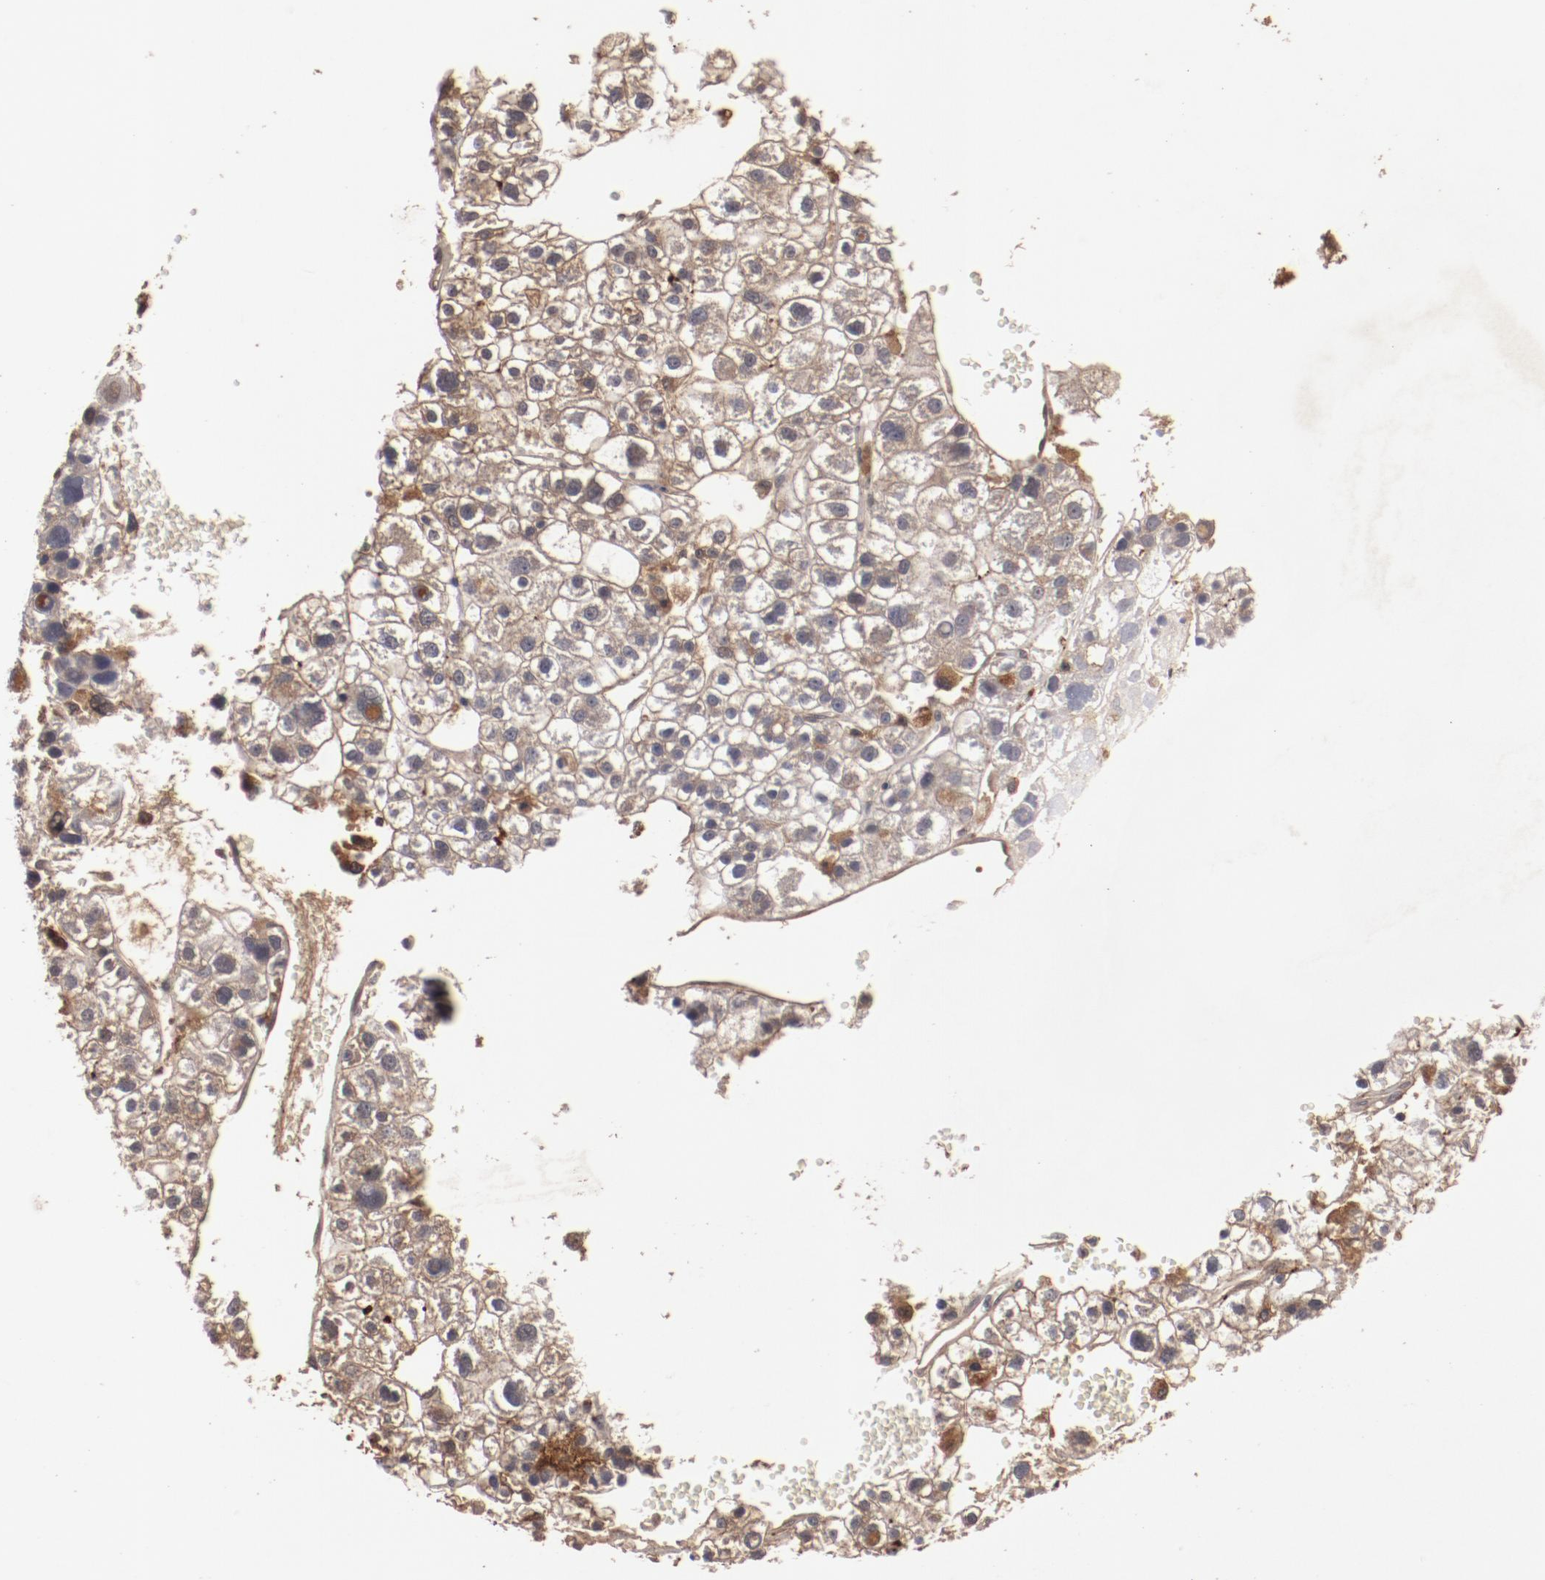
{"staining": {"intensity": "moderate", "quantity": ">75%", "location": "cytoplasmic/membranous"}, "tissue": "liver cancer", "cell_type": "Tumor cells", "image_type": "cancer", "snomed": [{"axis": "morphology", "description": "Carcinoma, Hepatocellular, NOS"}, {"axis": "topography", "description": "Liver"}], "caption": "Hepatocellular carcinoma (liver) stained for a protein (brown) demonstrates moderate cytoplasmic/membranous positive positivity in approximately >75% of tumor cells.", "gene": "TENM1", "patient": {"sex": "female", "age": 85}}